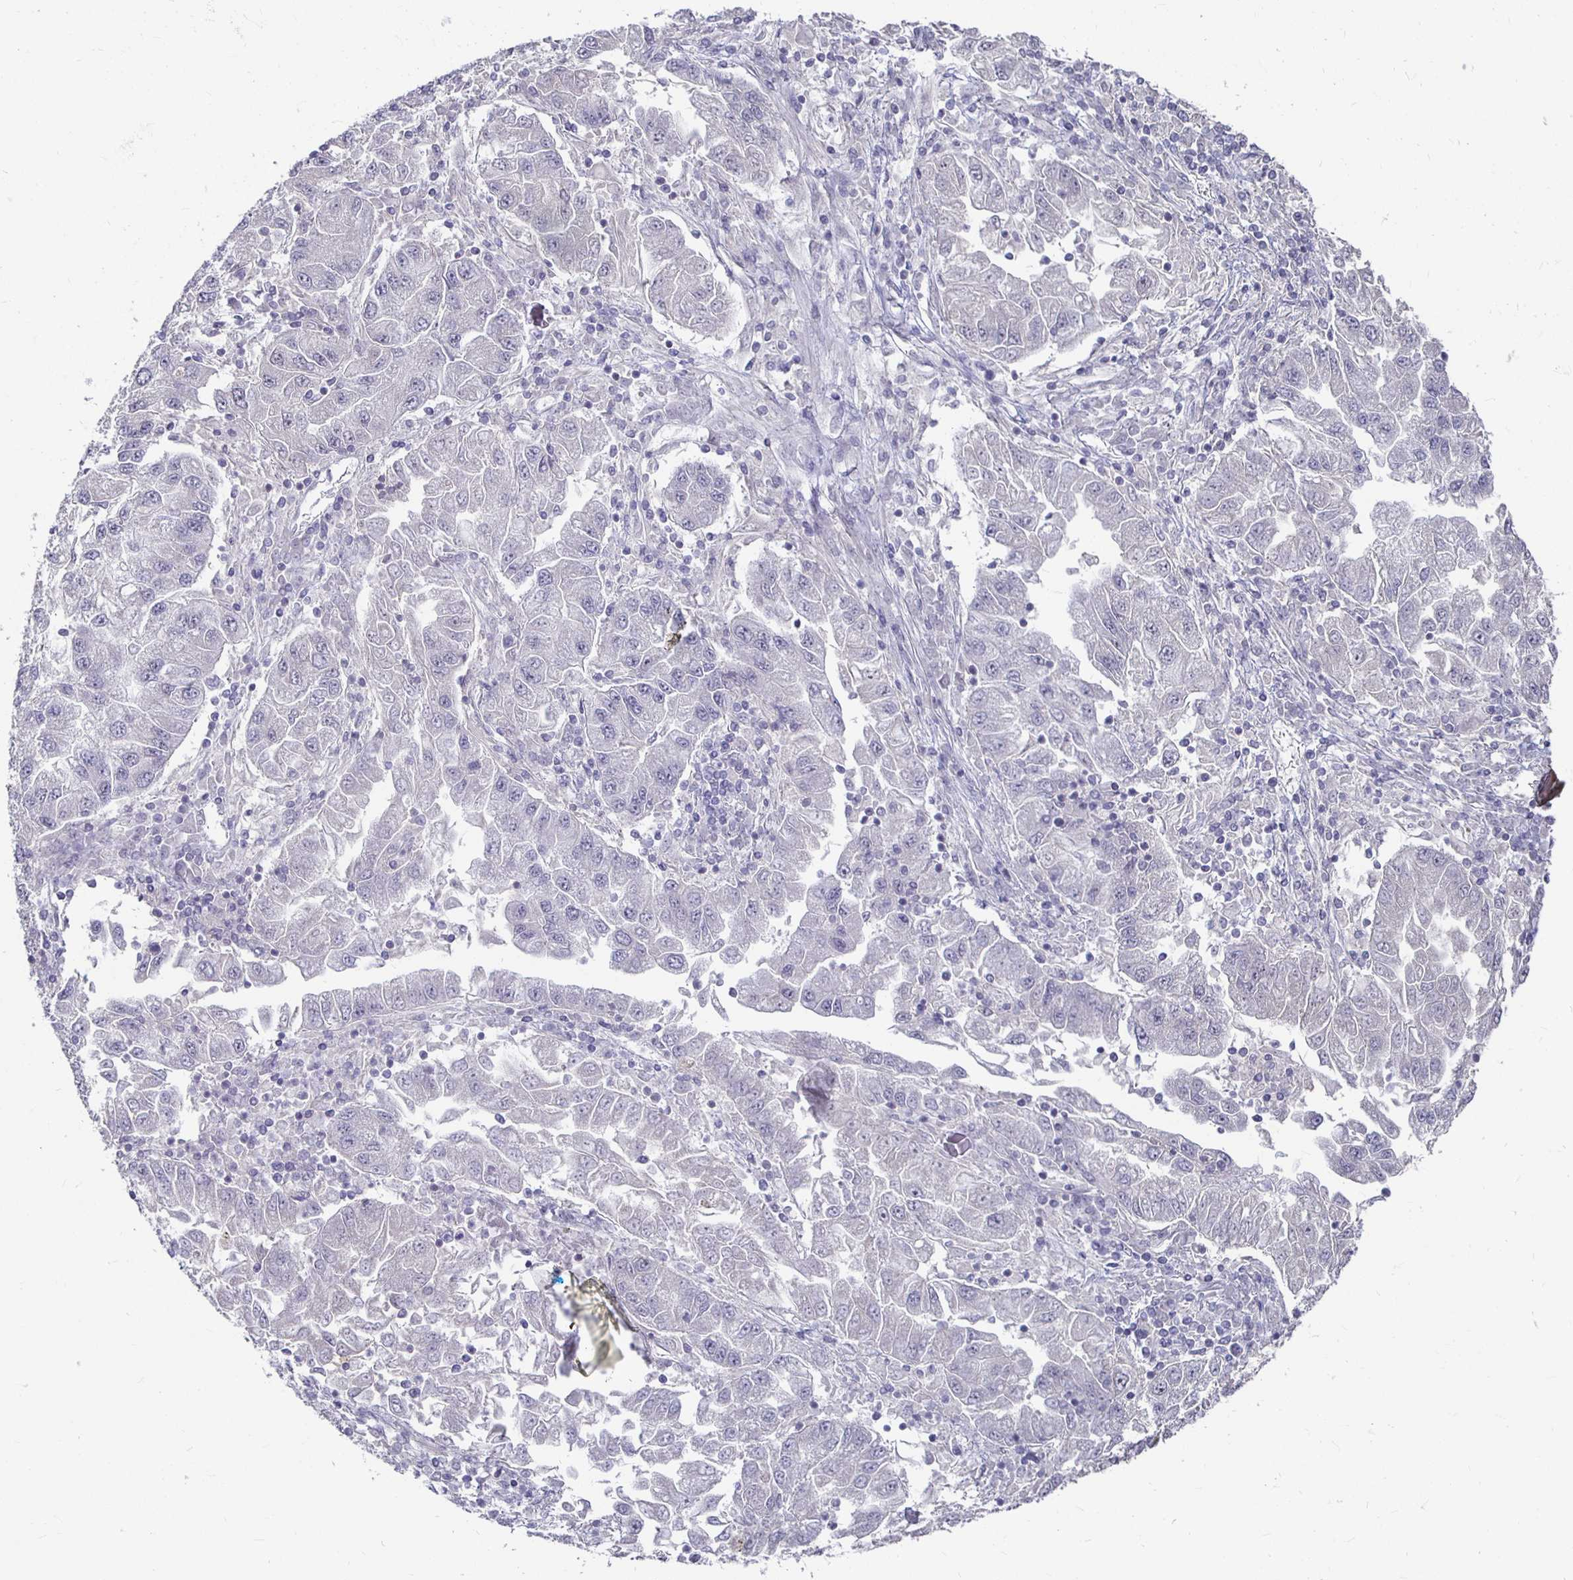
{"staining": {"intensity": "negative", "quantity": "none", "location": "none"}, "tissue": "lung cancer", "cell_type": "Tumor cells", "image_type": "cancer", "snomed": [{"axis": "morphology", "description": "Adenocarcinoma, NOS"}, {"axis": "morphology", "description": "Adenocarcinoma primary or metastatic"}, {"axis": "topography", "description": "Lung"}], "caption": "Tumor cells show no significant protein positivity in lung cancer (adenocarcinoma primary or metastatic).", "gene": "CAPN11", "patient": {"sex": "male", "age": 74}}